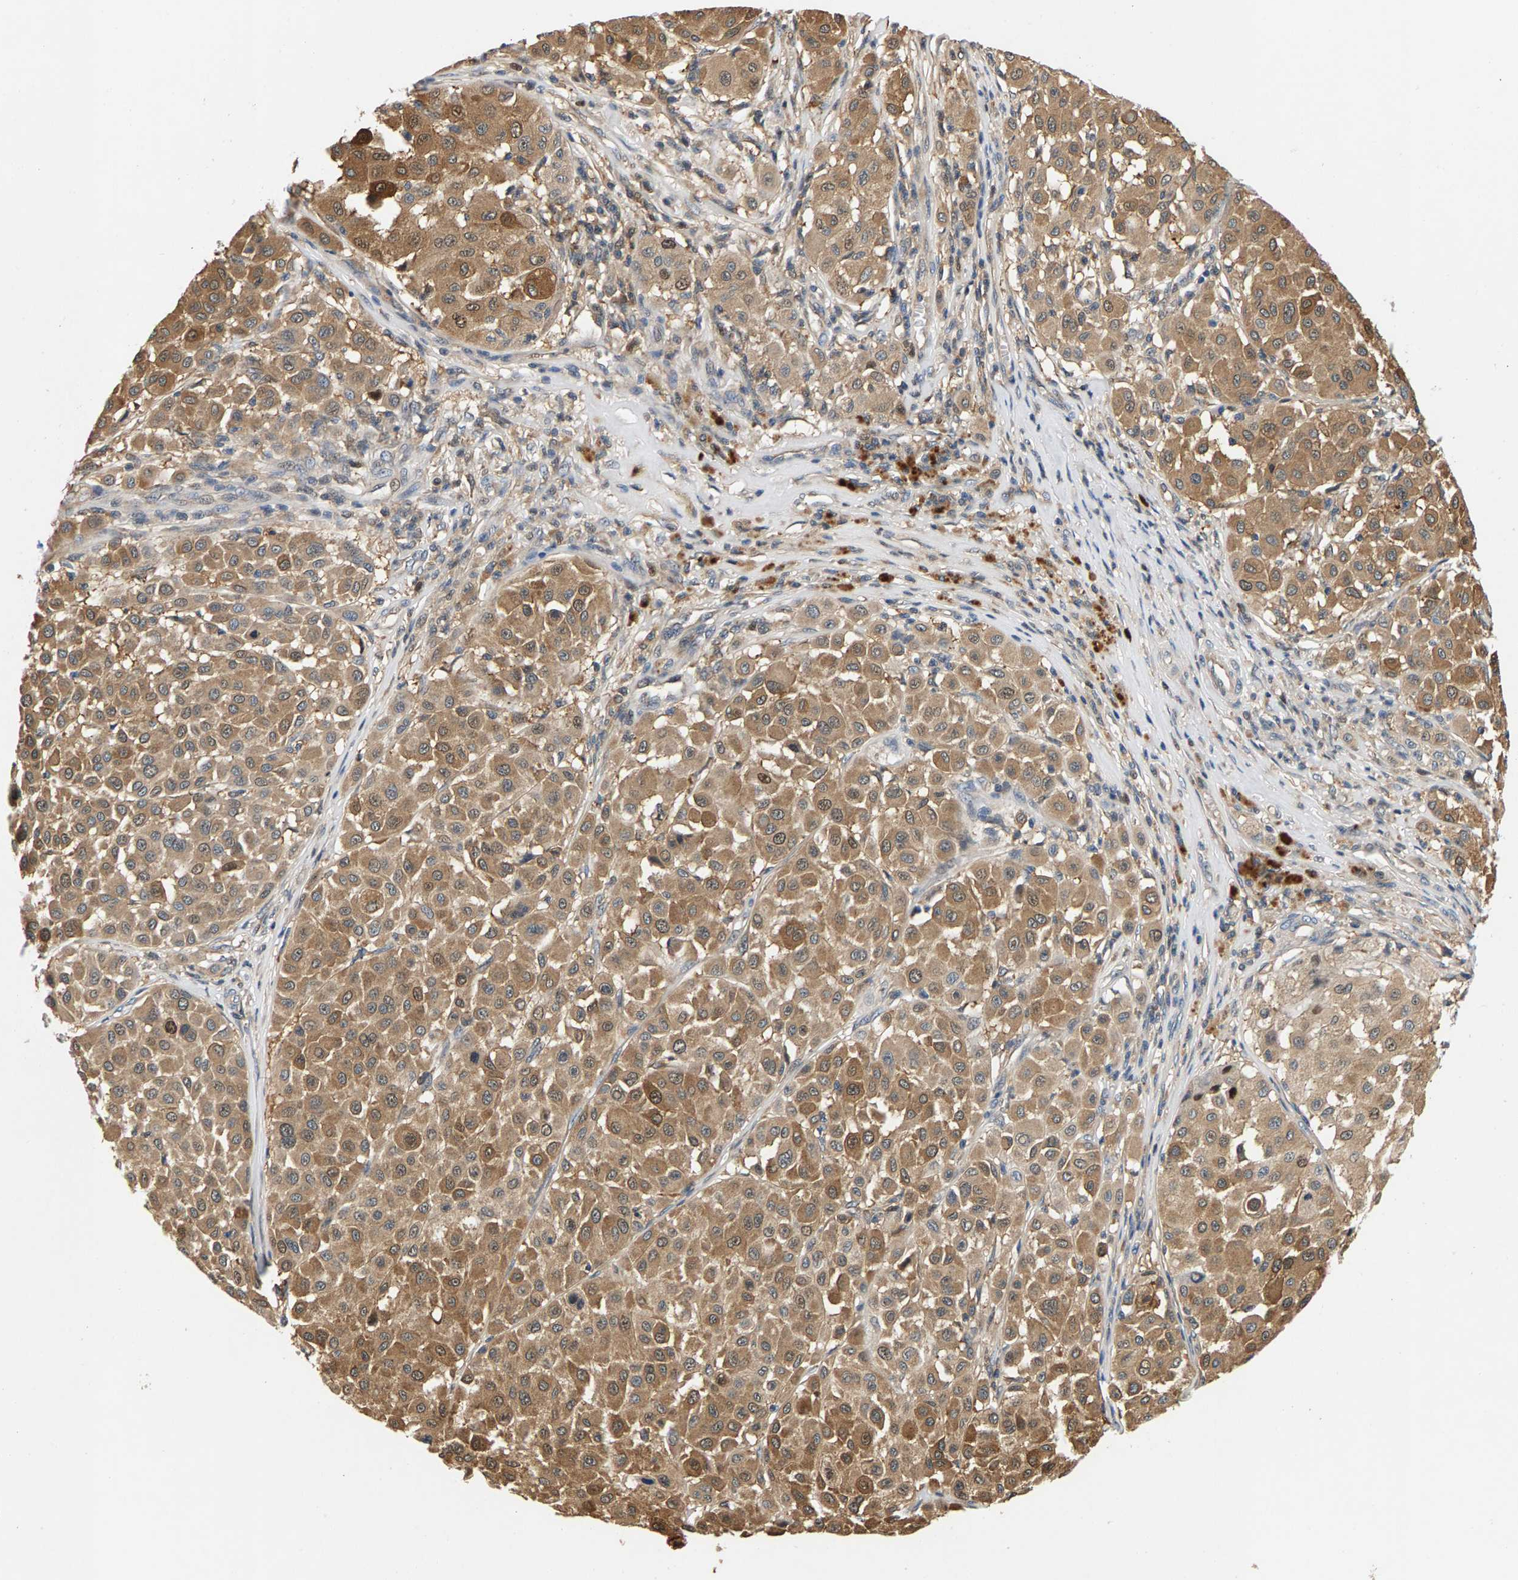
{"staining": {"intensity": "moderate", "quantity": ">75%", "location": "cytoplasmic/membranous"}, "tissue": "melanoma", "cell_type": "Tumor cells", "image_type": "cancer", "snomed": [{"axis": "morphology", "description": "Malignant melanoma, Metastatic site"}, {"axis": "topography", "description": "Soft tissue"}], "caption": "Immunohistochemistry (IHC) image of melanoma stained for a protein (brown), which shows medium levels of moderate cytoplasmic/membranous positivity in approximately >75% of tumor cells.", "gene": "FAM78A", "patient": {"sex": "male", "age": 41}}